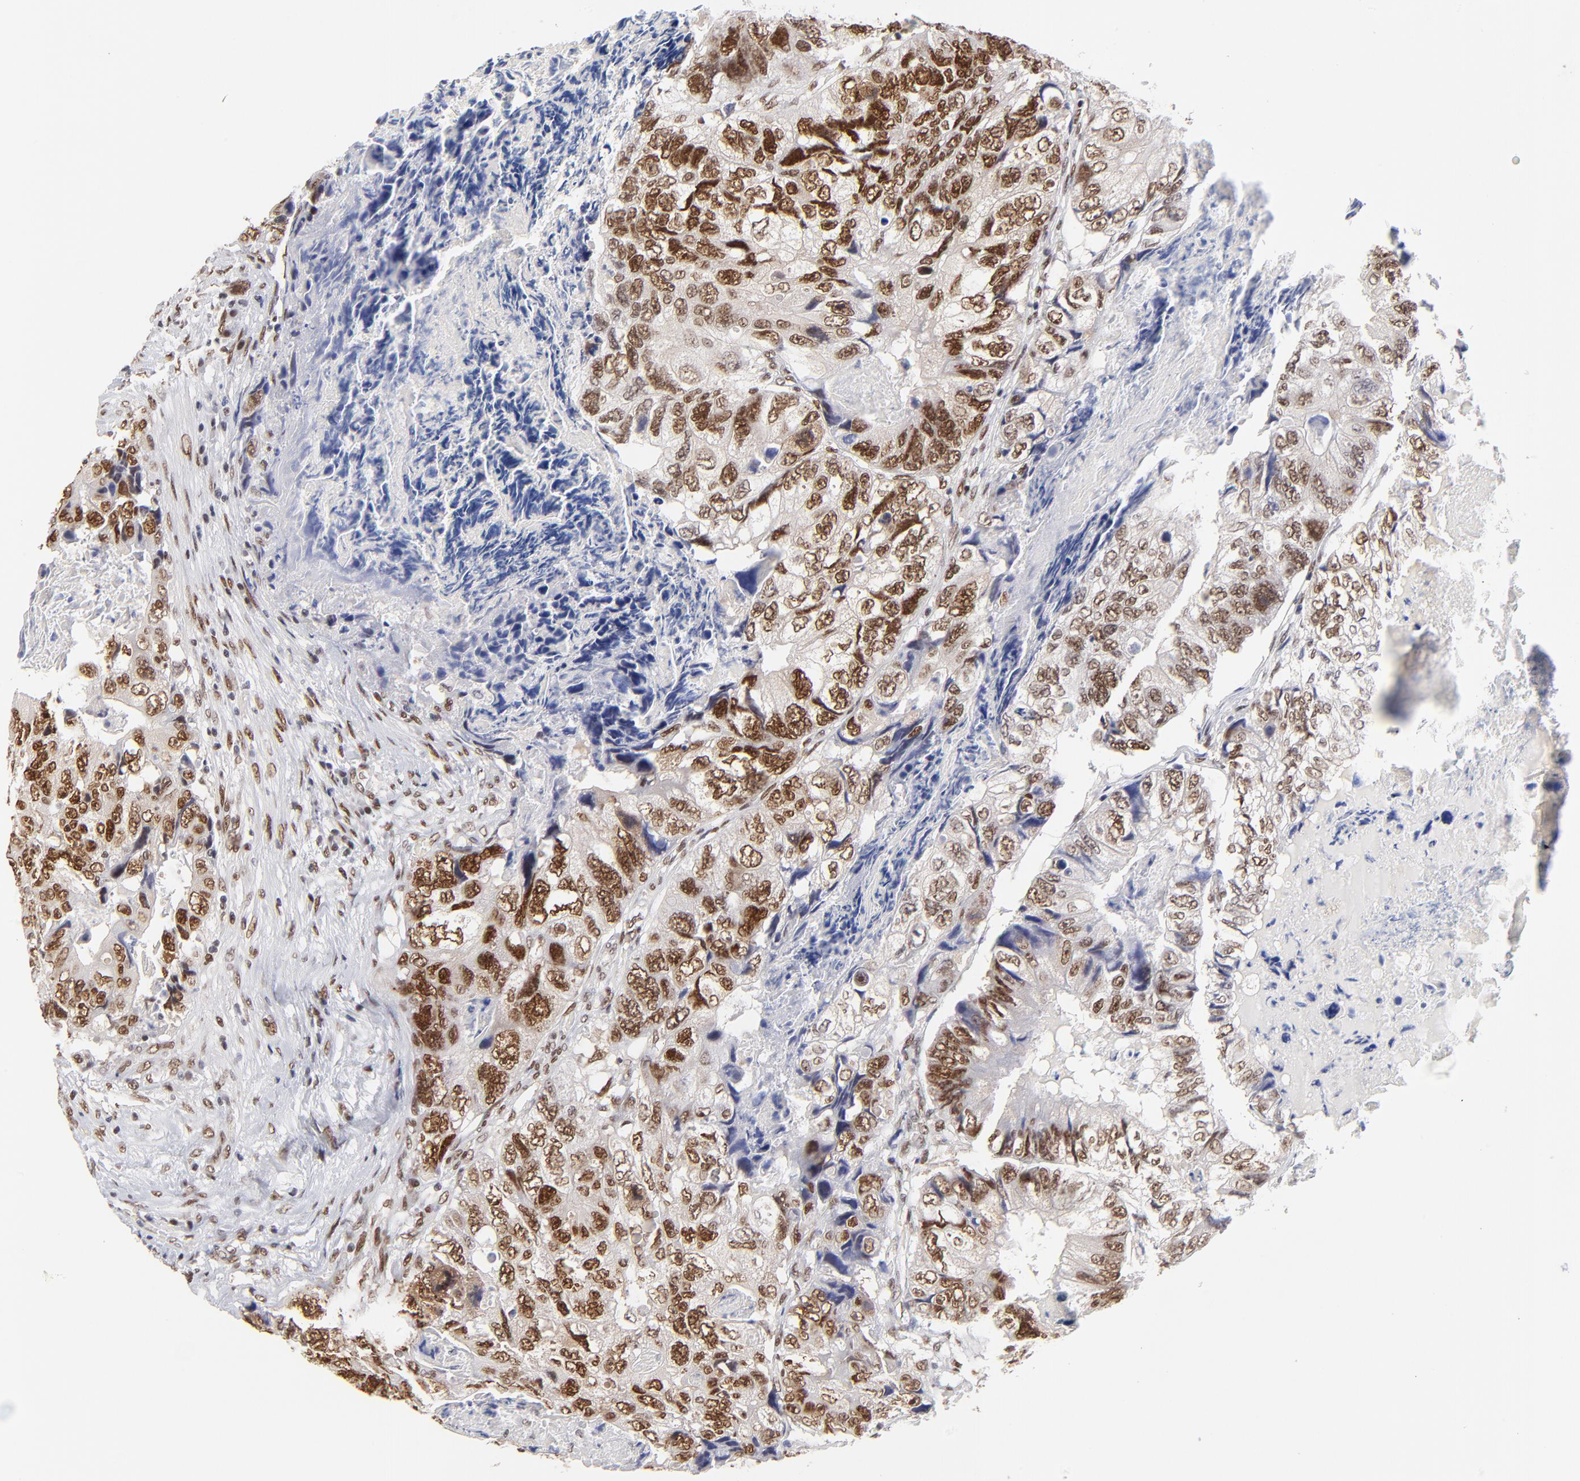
{"staining": {"intensity": "strong", "quantity": ">75%", "location": "nuclear"}, "tissue": "colorectal cancer", "cell_type": "Tumor cells", "image_type": "cancer", "snomed": [{"axis": "morphology", "description": "Adenocarcinoma, NOS"}, {"axis": "topography", "description": "Rectum"}], "caption": "Human colorectal cancer stained with a brown dye shows strong nuclear positive positivity in about >75% of tumor cells.", "gene": "ZMYM3", "patient": {"sex": "female", "age": 82}}